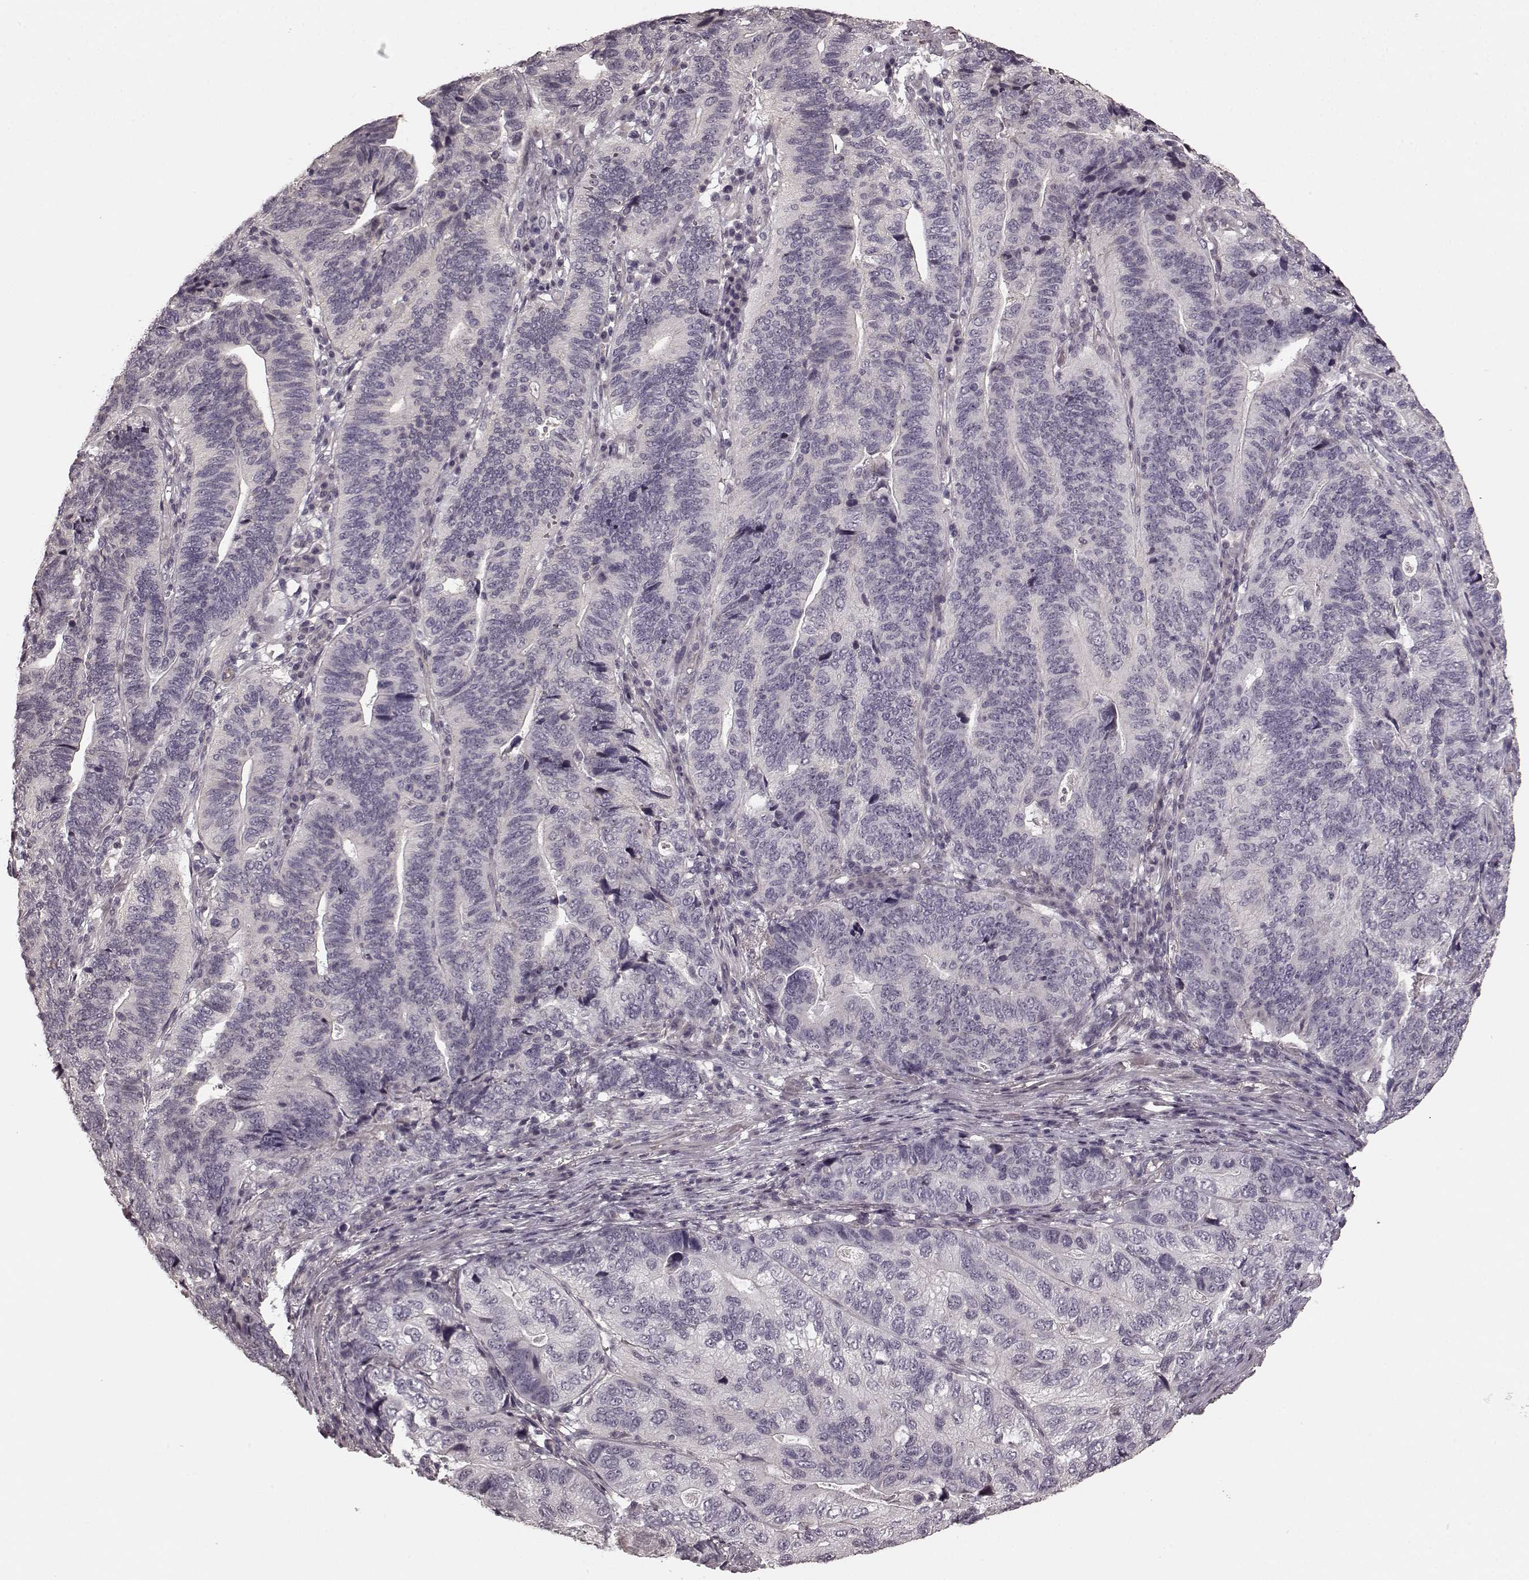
{"staining": {"intensity": "negative", "quantity": "none", "location": "none"}, "tissue": "stomach cancer", "cell_type": "Tumor cells", "image_type": "cancer", "snomed": [{"axis": "morphology", "description": "Adenocarcinoma, NOS"}, {"axis": "topography", "description": "Stomach, upper"}], "caption": "High magnification brightfield microscopy of adenocarcinoma (stomach) stained with DAB (3,3'-diaminobenzidine) (brown) and counterstained with hematoxylin (blue): tumor cells show no significant expression.", "gene": "PRKCE", "patient": {"sex": "female", "age": 67}}